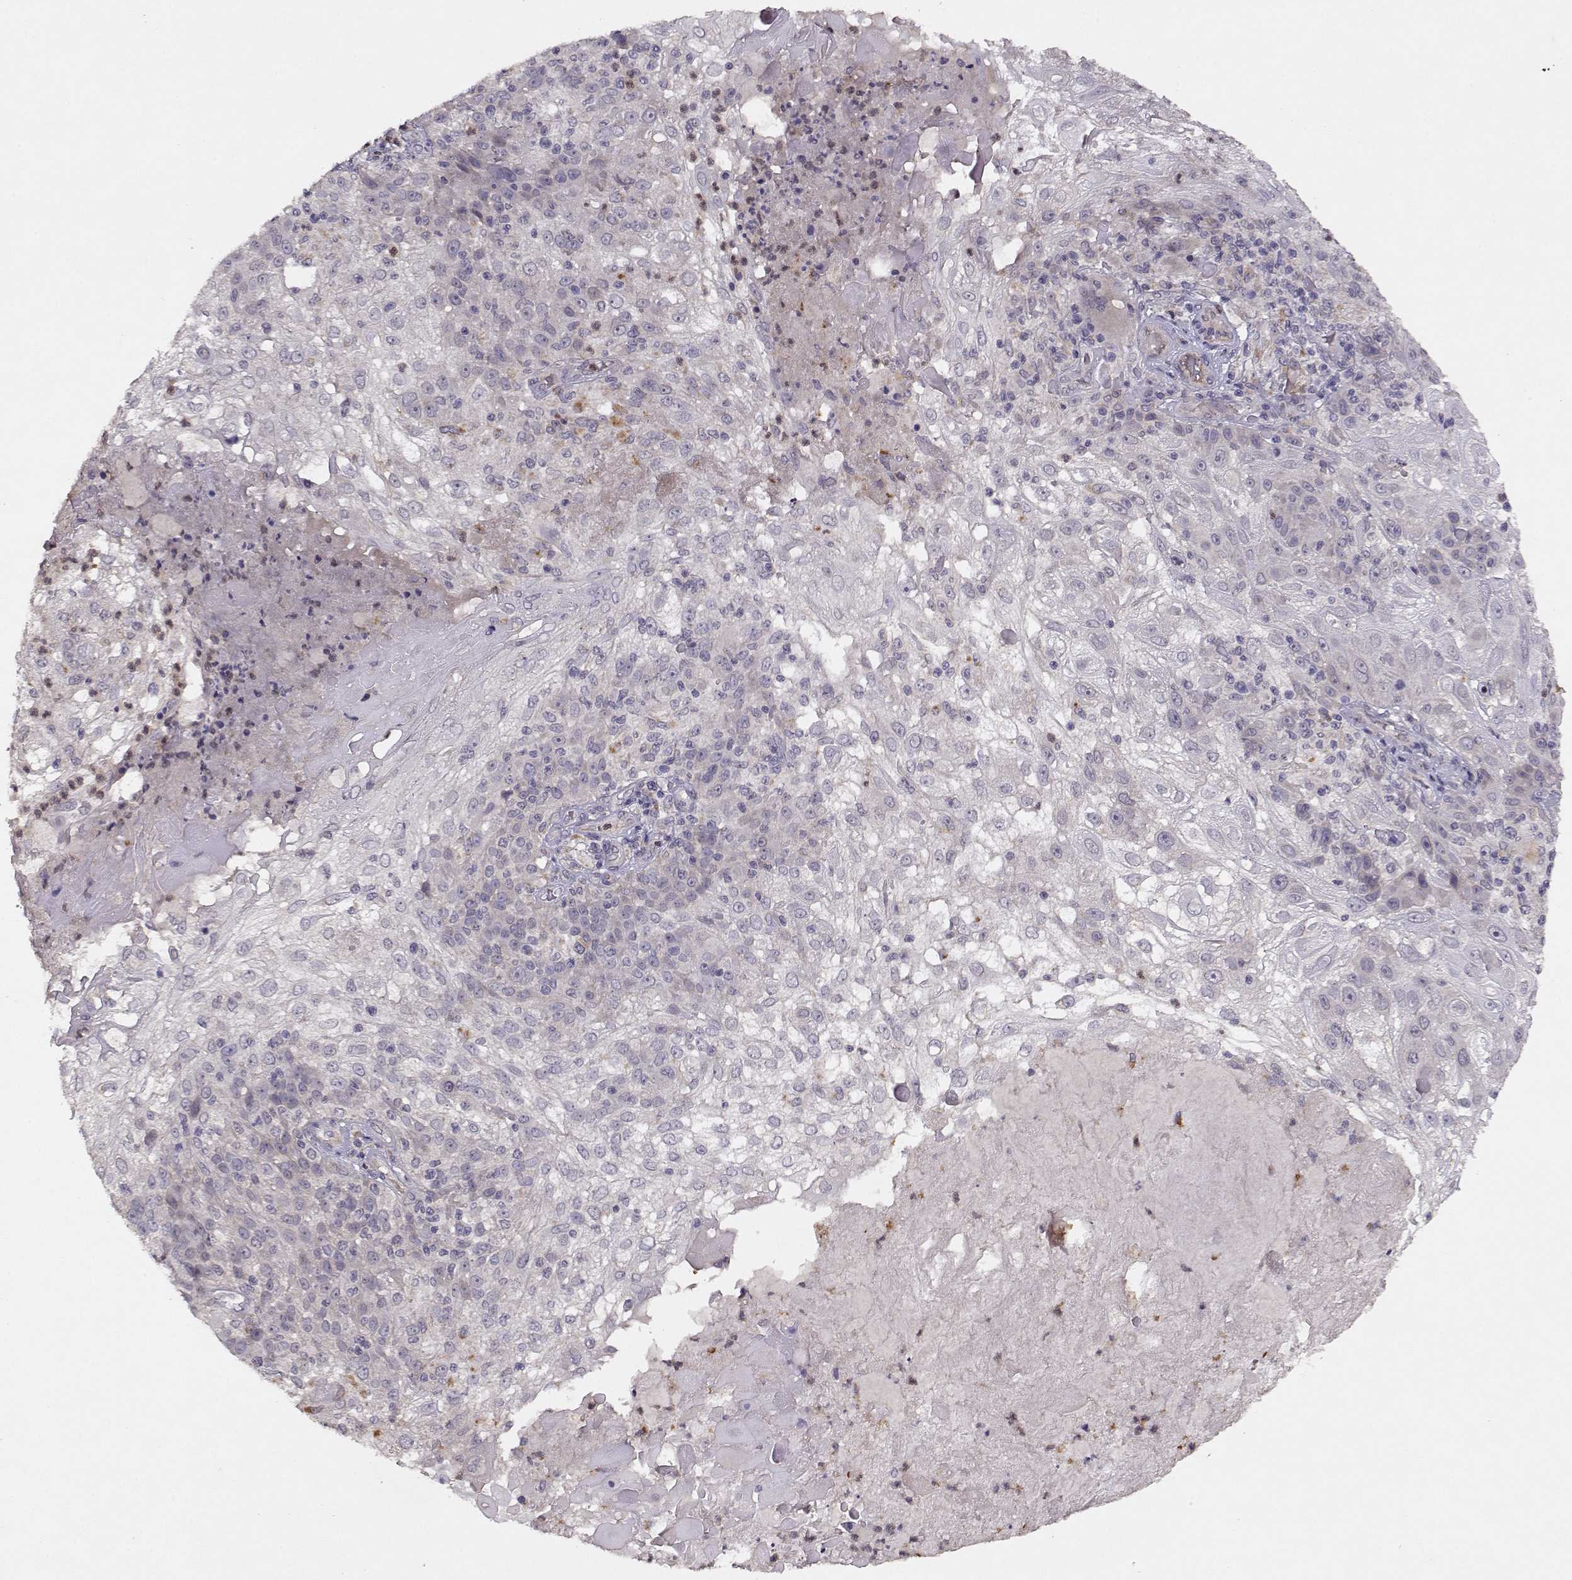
{"staining": {"intensity": "negative", "quantity": "none", "location": "none"}, "tissue": "skin cancer", "cell_type": "Tumor cells", "image_type": "cancer", "snomed": [{"axis": "morphology", "description": "Normal tissue, NOS"}, {"axis": "morphology", "description": "Squamous cell carcinoma, NOS"}, {"axis": "topography", "description": "Skin"}], "caption": "Immunohistochemistry (IHC) of human skin cancer (squamous cell carcinoma) reveals no staining in tumor cells. The staining is performed using DAB brown chromogen with nuclei counter-stained in using hematoxylin.", "gene": "BMX", "patient": {"sex": "female", "age": 83}}